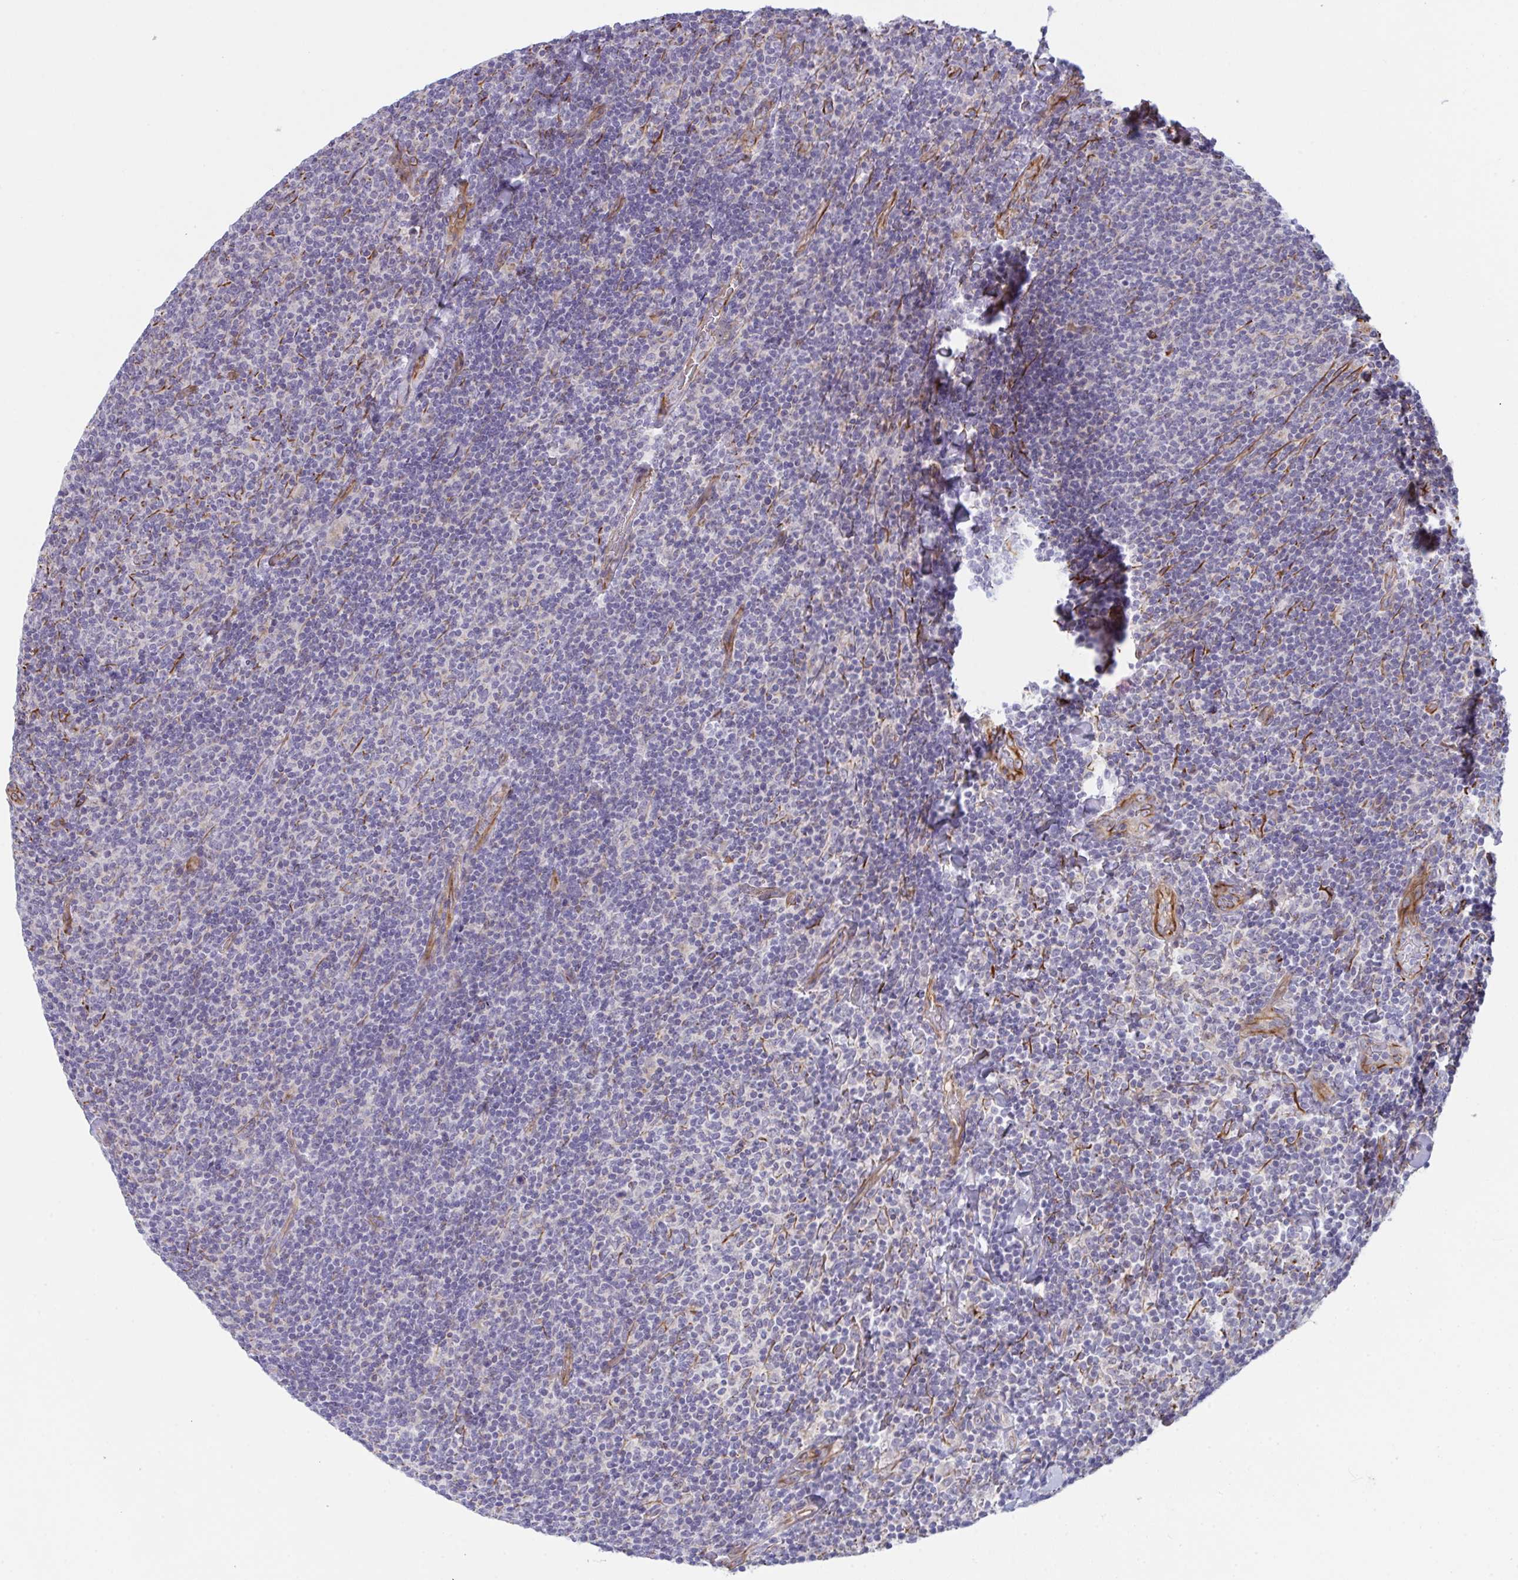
{"staining": {"intensity": "negative", "quantity": "none", "location": "none"}, "tissue": "lymphoma", "cell_type": "Tumor cells", "image_type": "cancer", "snomed": [{"axis": "morphology", "description": "Malignant lymphoma, non-Hodgkin's type, Low grade"}, {"axis": "topography", "description": "Lymph node"}], "caption": "A high-resolution micrograph shows immunohistochemistry (IHC) staining of low-grade malignant lymphoma, non-Hodgkin's type, which reveals no significant positivity in tumor cells.", "gene": "DCBLD1", "patient": {"sex": "male", "age": 52}}